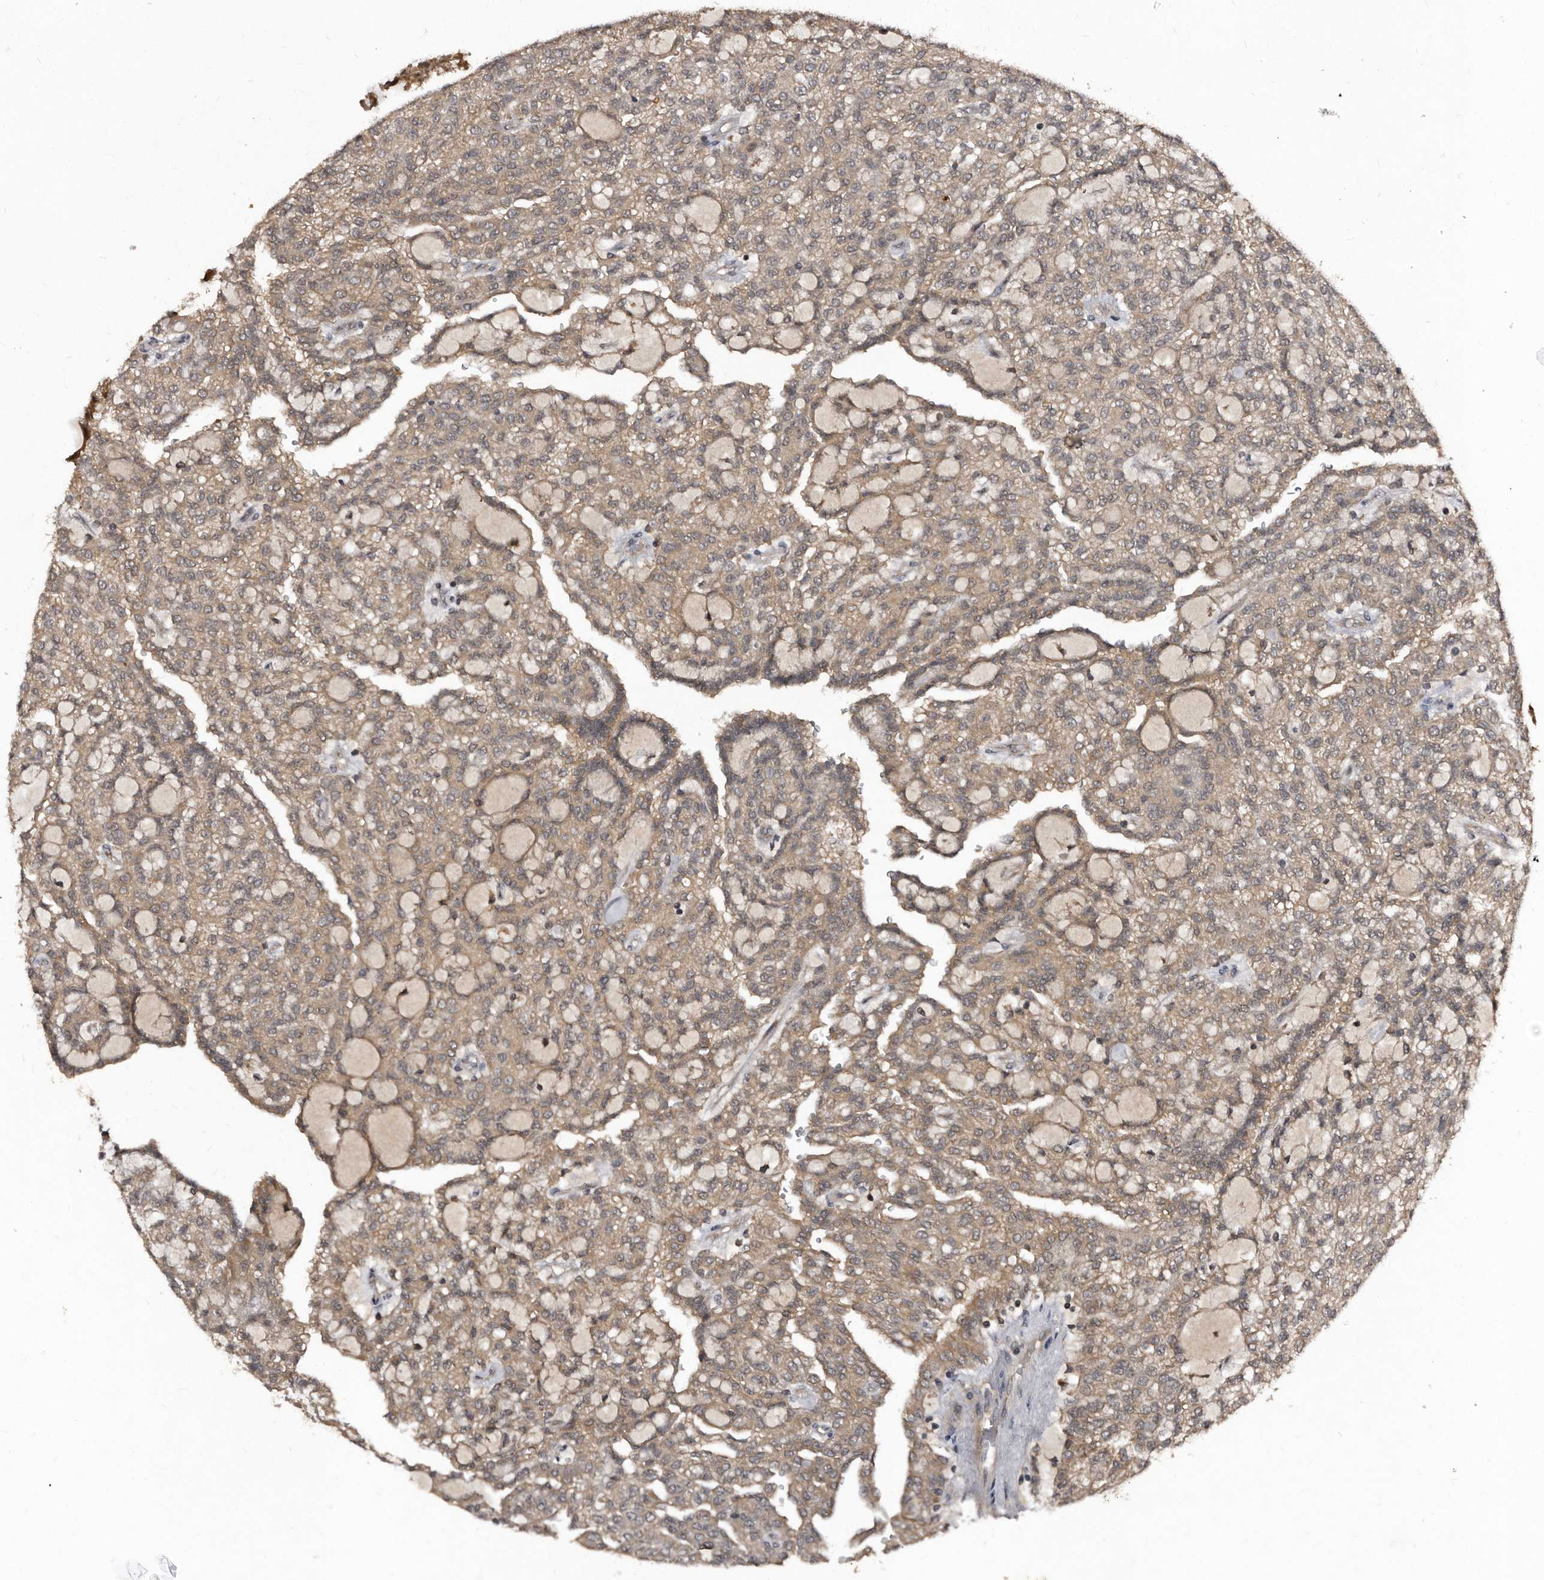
{"staining": {"intensity": "moderate", "quantity": ">75%", "location": "cytoplasmic/membranous"}, "tissue": "renal cancer", "cell_type": "Tumor cells", "image_type": "cancer", "snomed": [{"axis": "morphology", "description": "Adenocarcinoma, NOS"}, {"axis": "topography", "description": "Kidney"}], "caption": "Renal cancer (adenocarcinoma) stained with DAB (3,3'-diaminobenzidine) immunohistochemistry (IHC) displays medium levels of moderate cytoplasmic/membranous staining in approximately >75% of tumor cells.", "gene": "PMVK", "patient": {"sex": "male", "age": 63}}